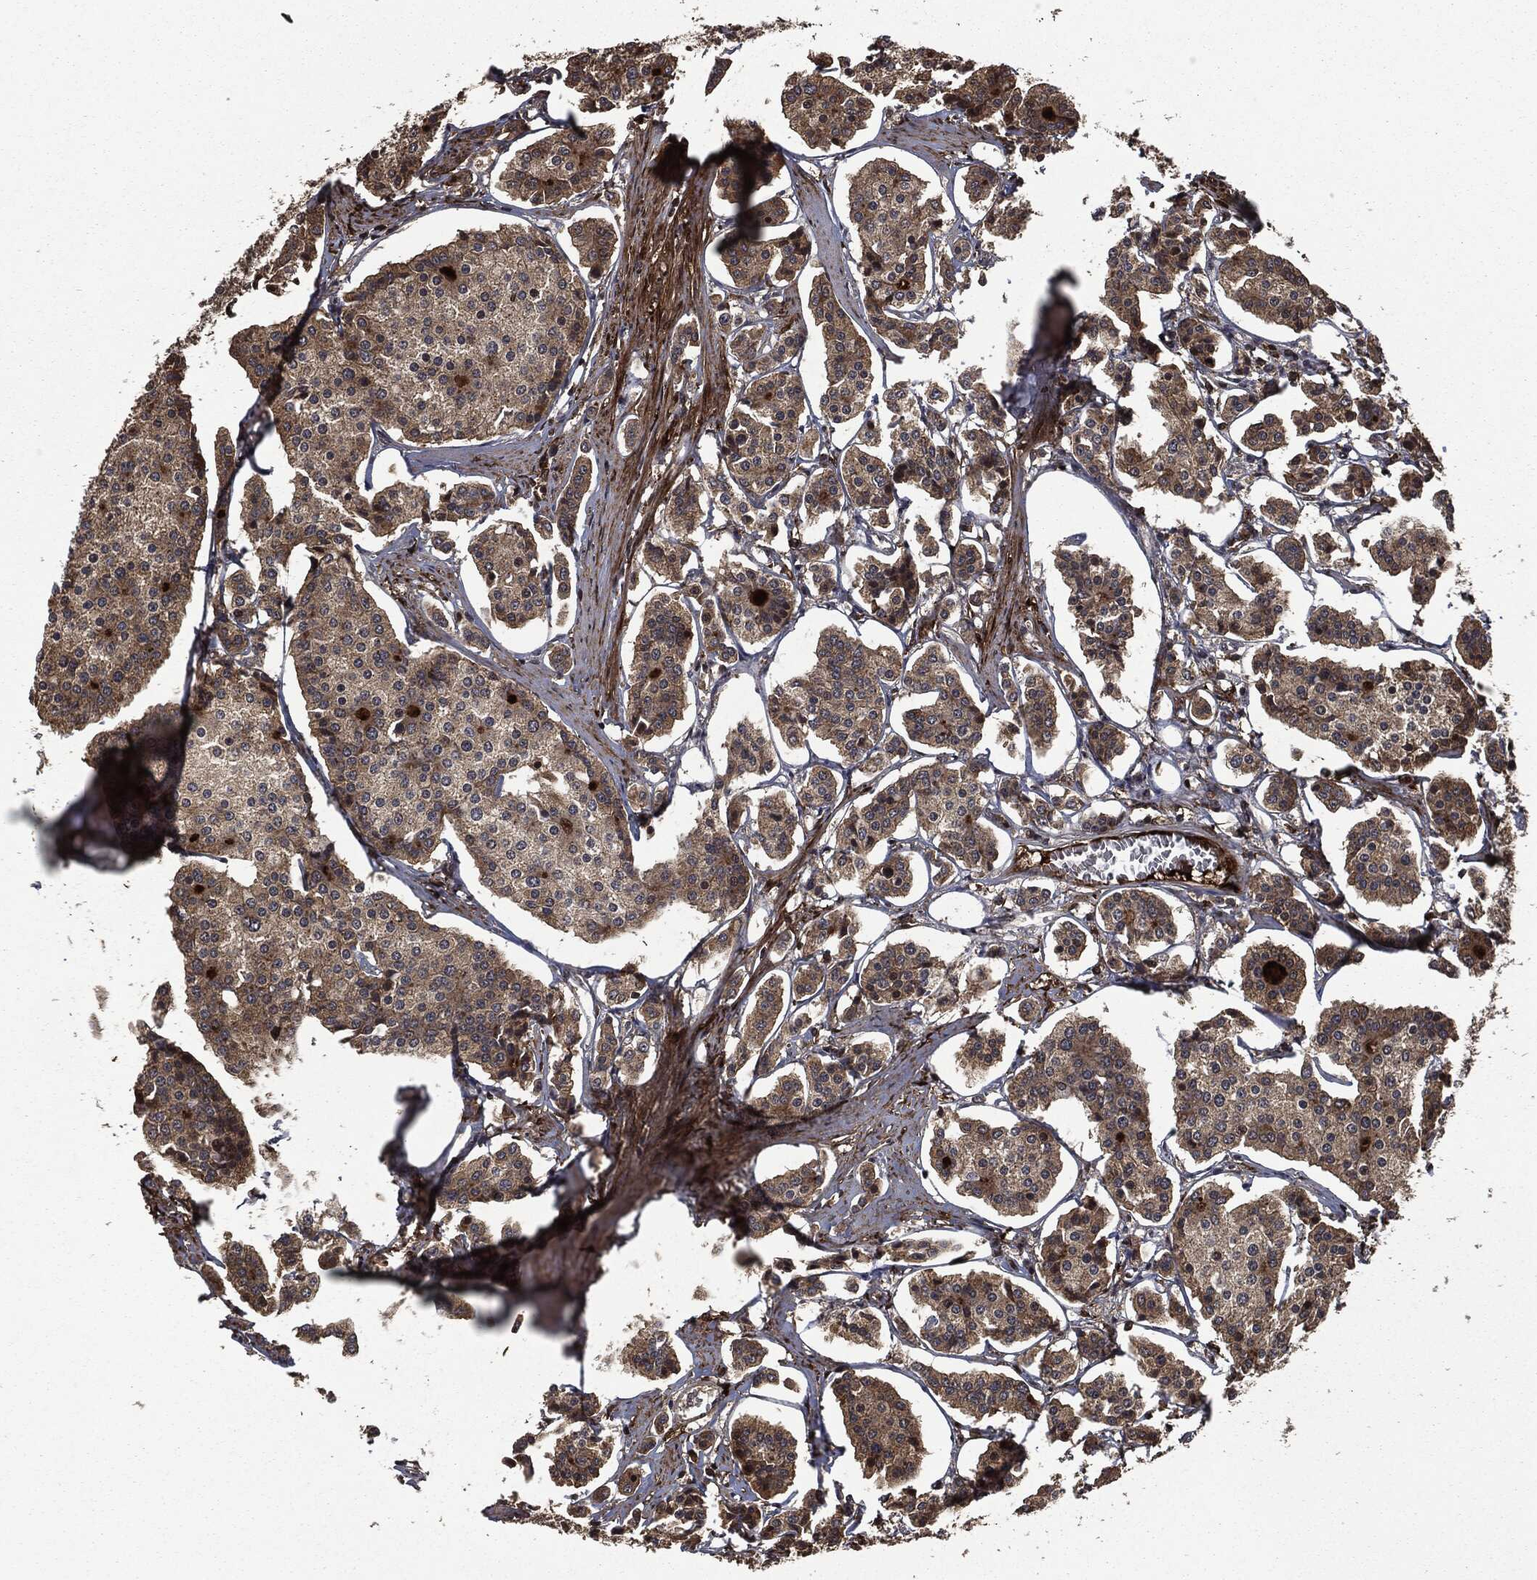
{"staining": {"intensity": "moderate", "quantity": "25%-75%", "location": "cytoplasmic/membranous"}, "tissue": "carcinoid", "cell_type": "Tumor cells", "image_type": "cancer", "snomed": [{"axis": "morphology", "description": "Carcinoid, malignant, NOS"}, {"axis": "topography", "description": "Small intestine"}], "caption": "Brown immunohistochemical staining in carcinoid exhibits moderate cytoplasmic/membranous staining in approximately 25%-75% of tumor cells. The staining was performed using DAB, with brown indicating positive protein expression. Nuclei are stained blue with hematoxylin.", "gene": "CRABP2", "patient": {"sex": "female", "age": 65}}